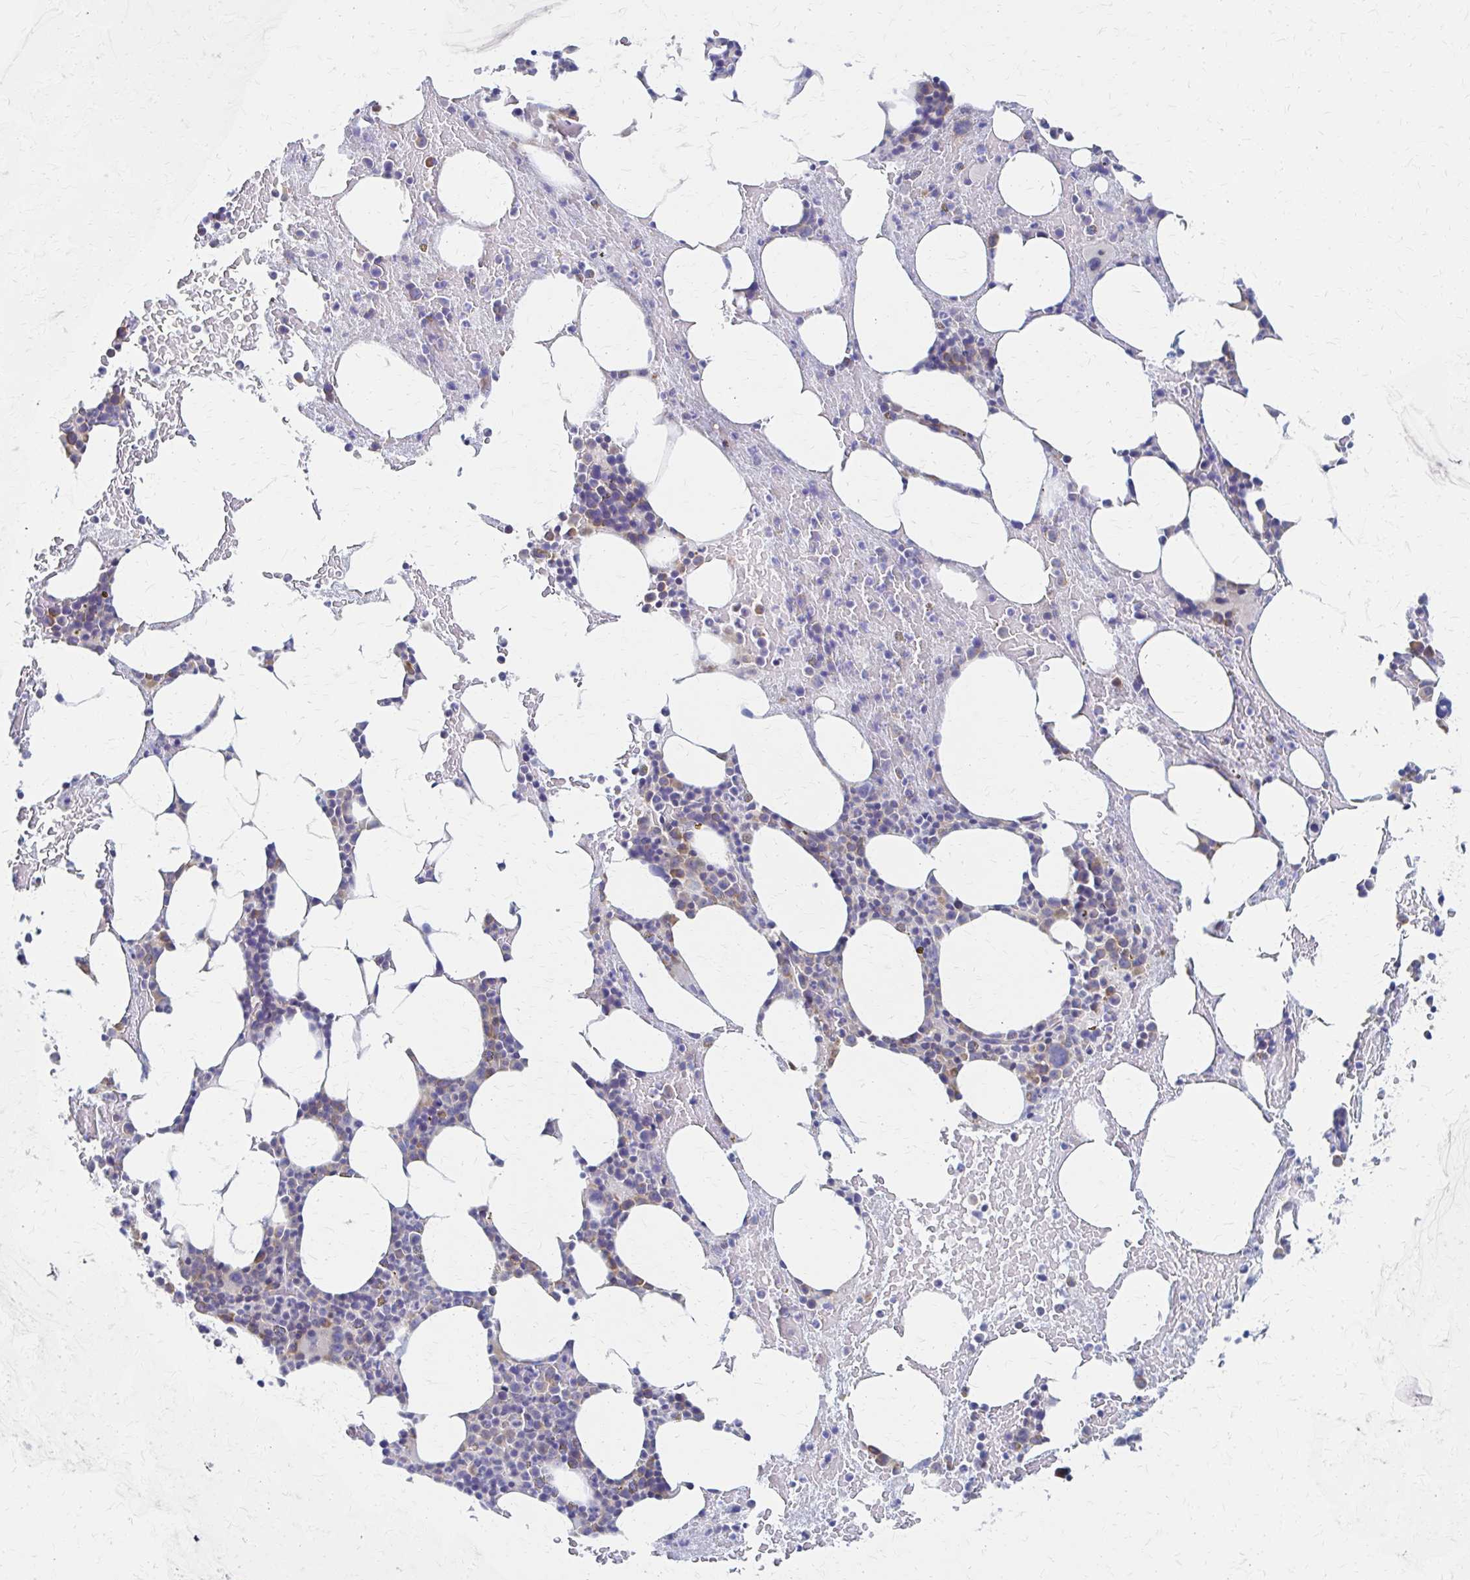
{"staining": {"intensity": "weak", "quantity": "<25%", "location": "cytoplasmic/membranous"}, "tissue": "bone marrow", "cell_type": "Hematopoietic cells", "image_type": "normal", "snomed": [{"axis": "morphology", "description": "Normal tissue, NOS"}, {"axis": "topography", "description": "Bone marrow"}], "caption": "An immunohistochemistry (IHC) image of unremarkable bone marrow is shown. There is no staining in hematopoietic cells of bone marrow. The staining was performed using DAB to visualize the protein expression in brown, while the nuclei were stained in blue with hematoxylin (Magnification: 20x).", "gene": "RPL27A", "patient": {"sex": "female", "age": 62}}